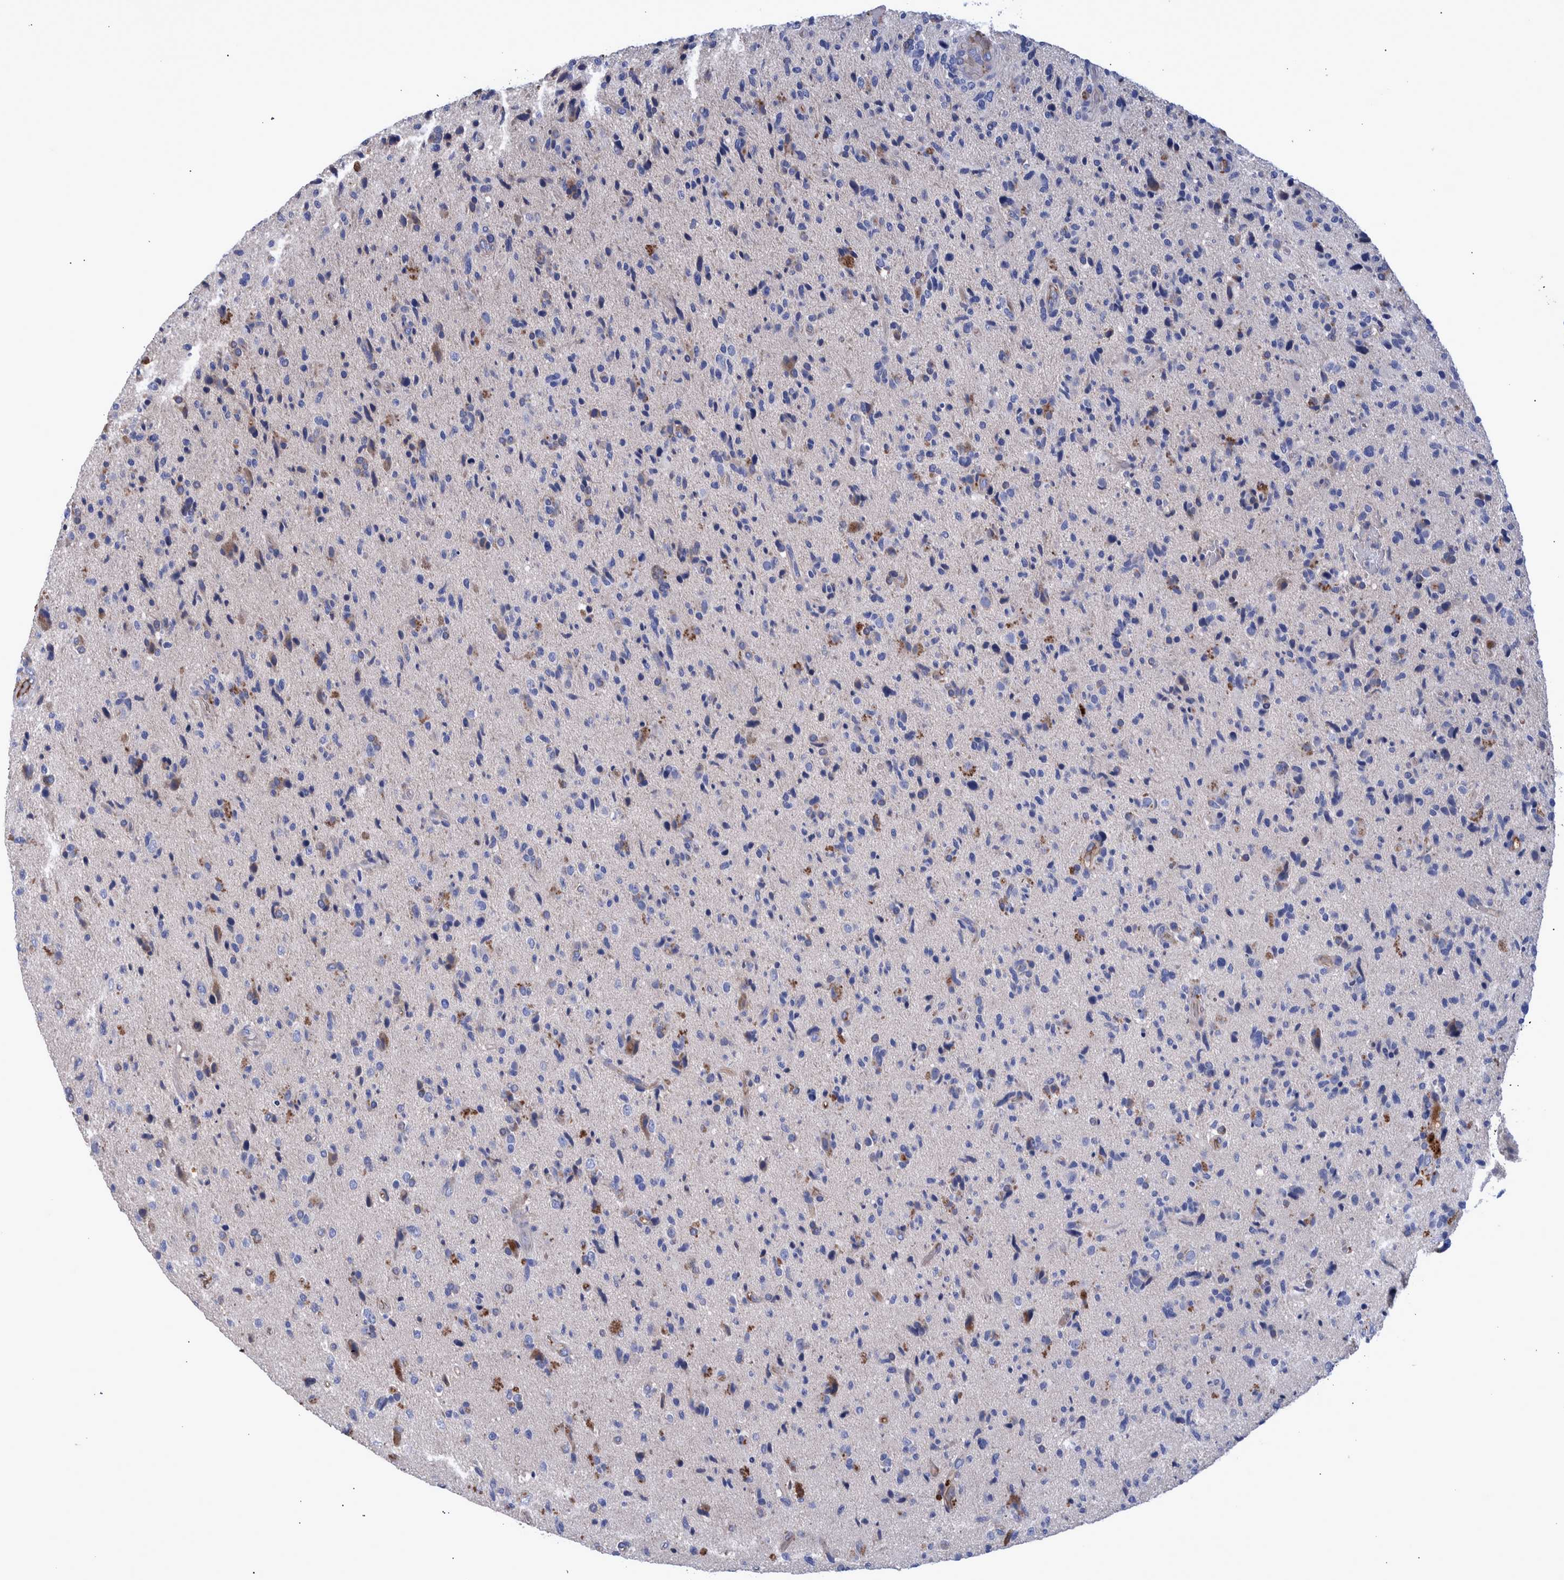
{"staining": {"intensity": "negative", "quantity": "none", "location": "none"}, "tissue": "glioma", "cell_type": "Tumor cells", "image_type": "cancer", "snomed": [{"axis": "morphology", "description": "Glioma, malignant, High grade"}, {"axis": "topography", "description": "Brain"}], "caption": "Glioma was stained to show a protein in brown. There is no significant expression in tumor cells. (Brightfield microscopy of DAB immunohistochemistry (IHC) at high magnification).", "gene": "DLL4", "patient": {"sex": "male", "age": 72}}